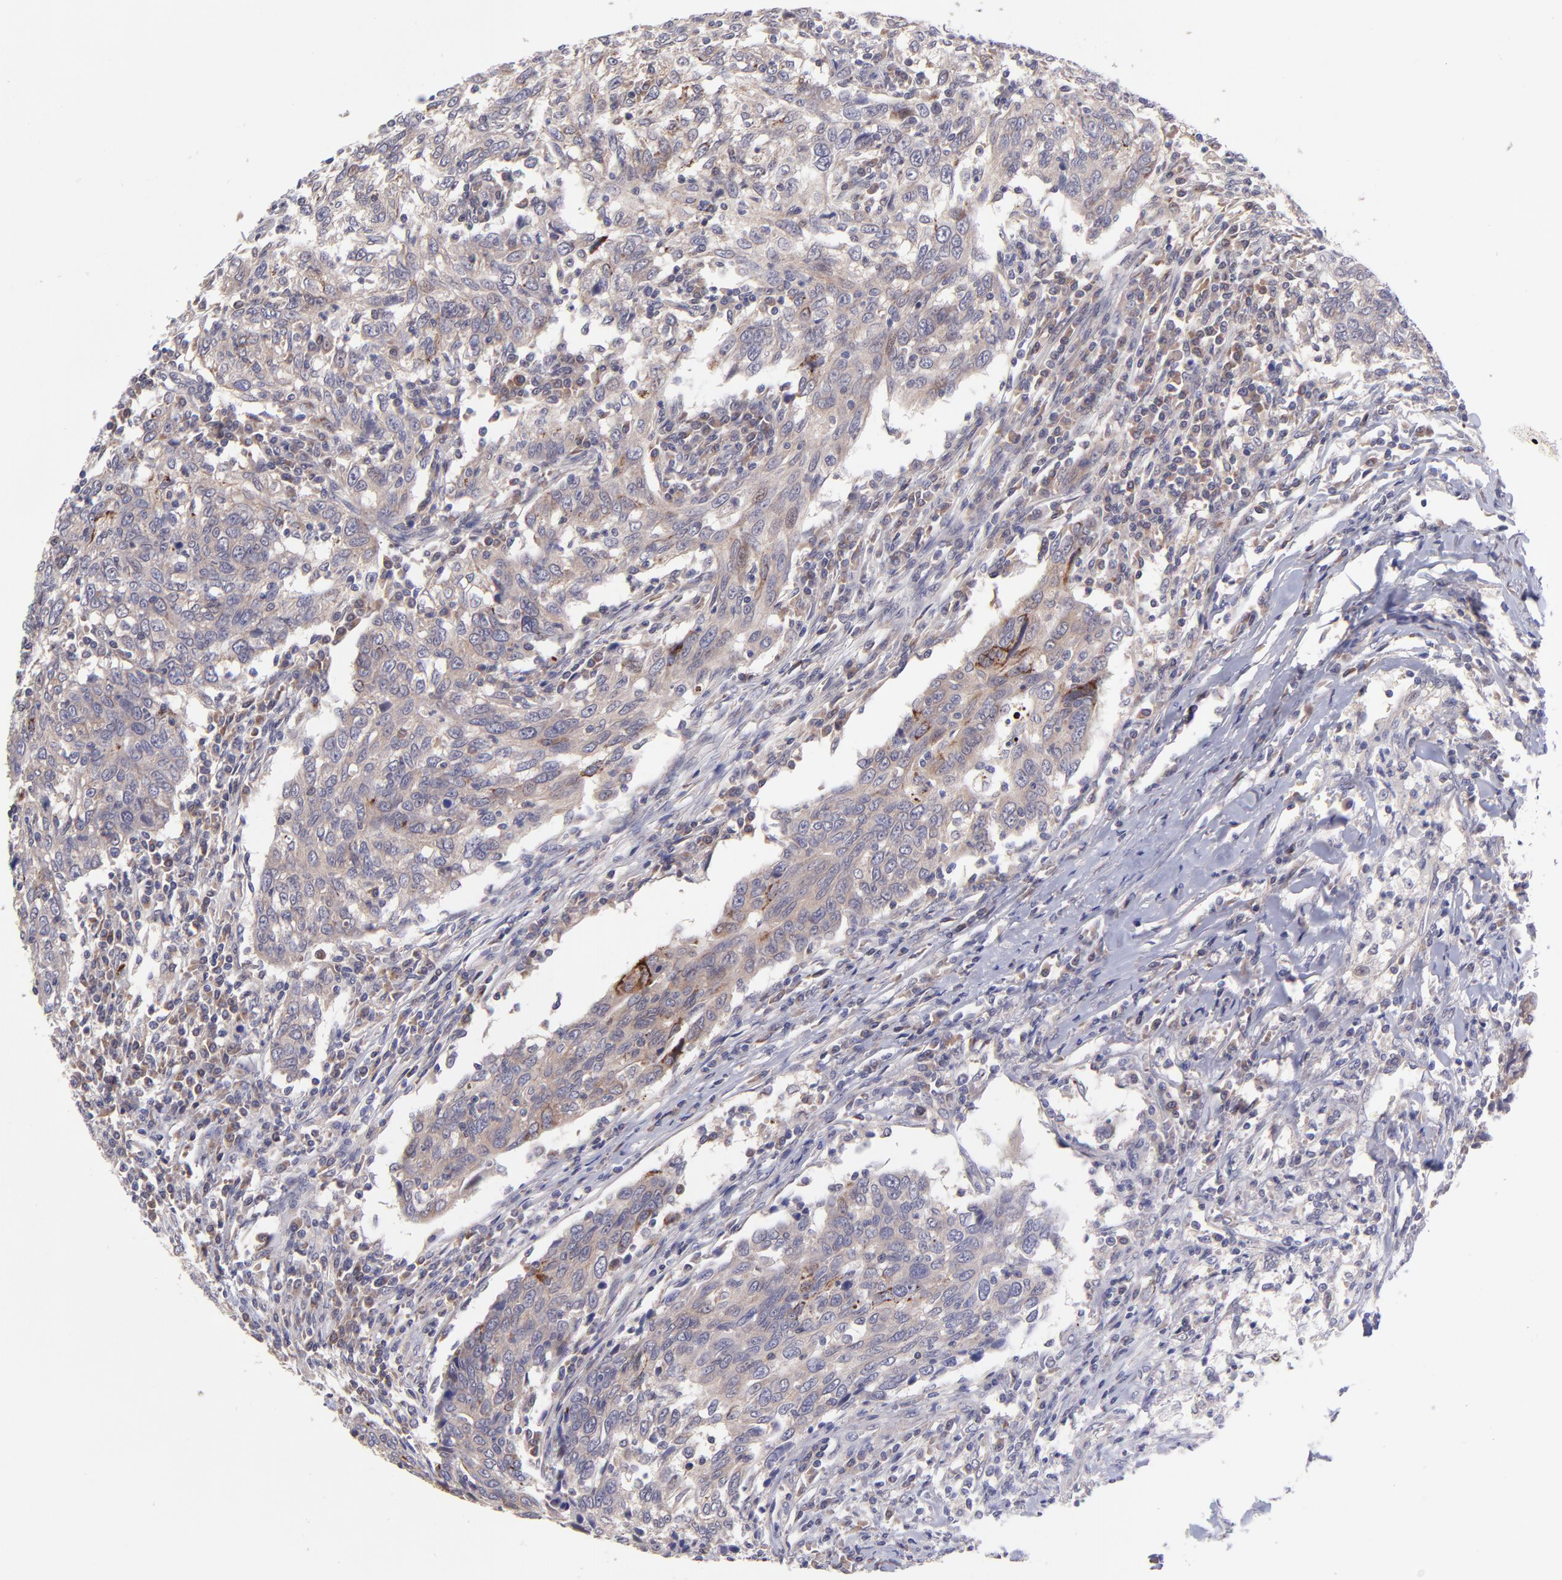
{"staining": {"intensity": "weak", "quantity": ">75%", "location": "cytoplasmic/membranous"}, "tissue": "breast cancer", "cell_type": "Tumor cells", "image_type": "cancer", "snomed": [{"axis": "morphology", "description": "Duct carcinoma"}, {"axis": "topography", "description": "Breast"}], "caption": "DAB immunohistochemical staining of breast cancer (intraductal carcinoma) reveals weak cytoplasmic/membranous protein positivity in about >75% of tumor cells.", "gene": "NSF", "patient": {"sex": "female", "age": 50}}